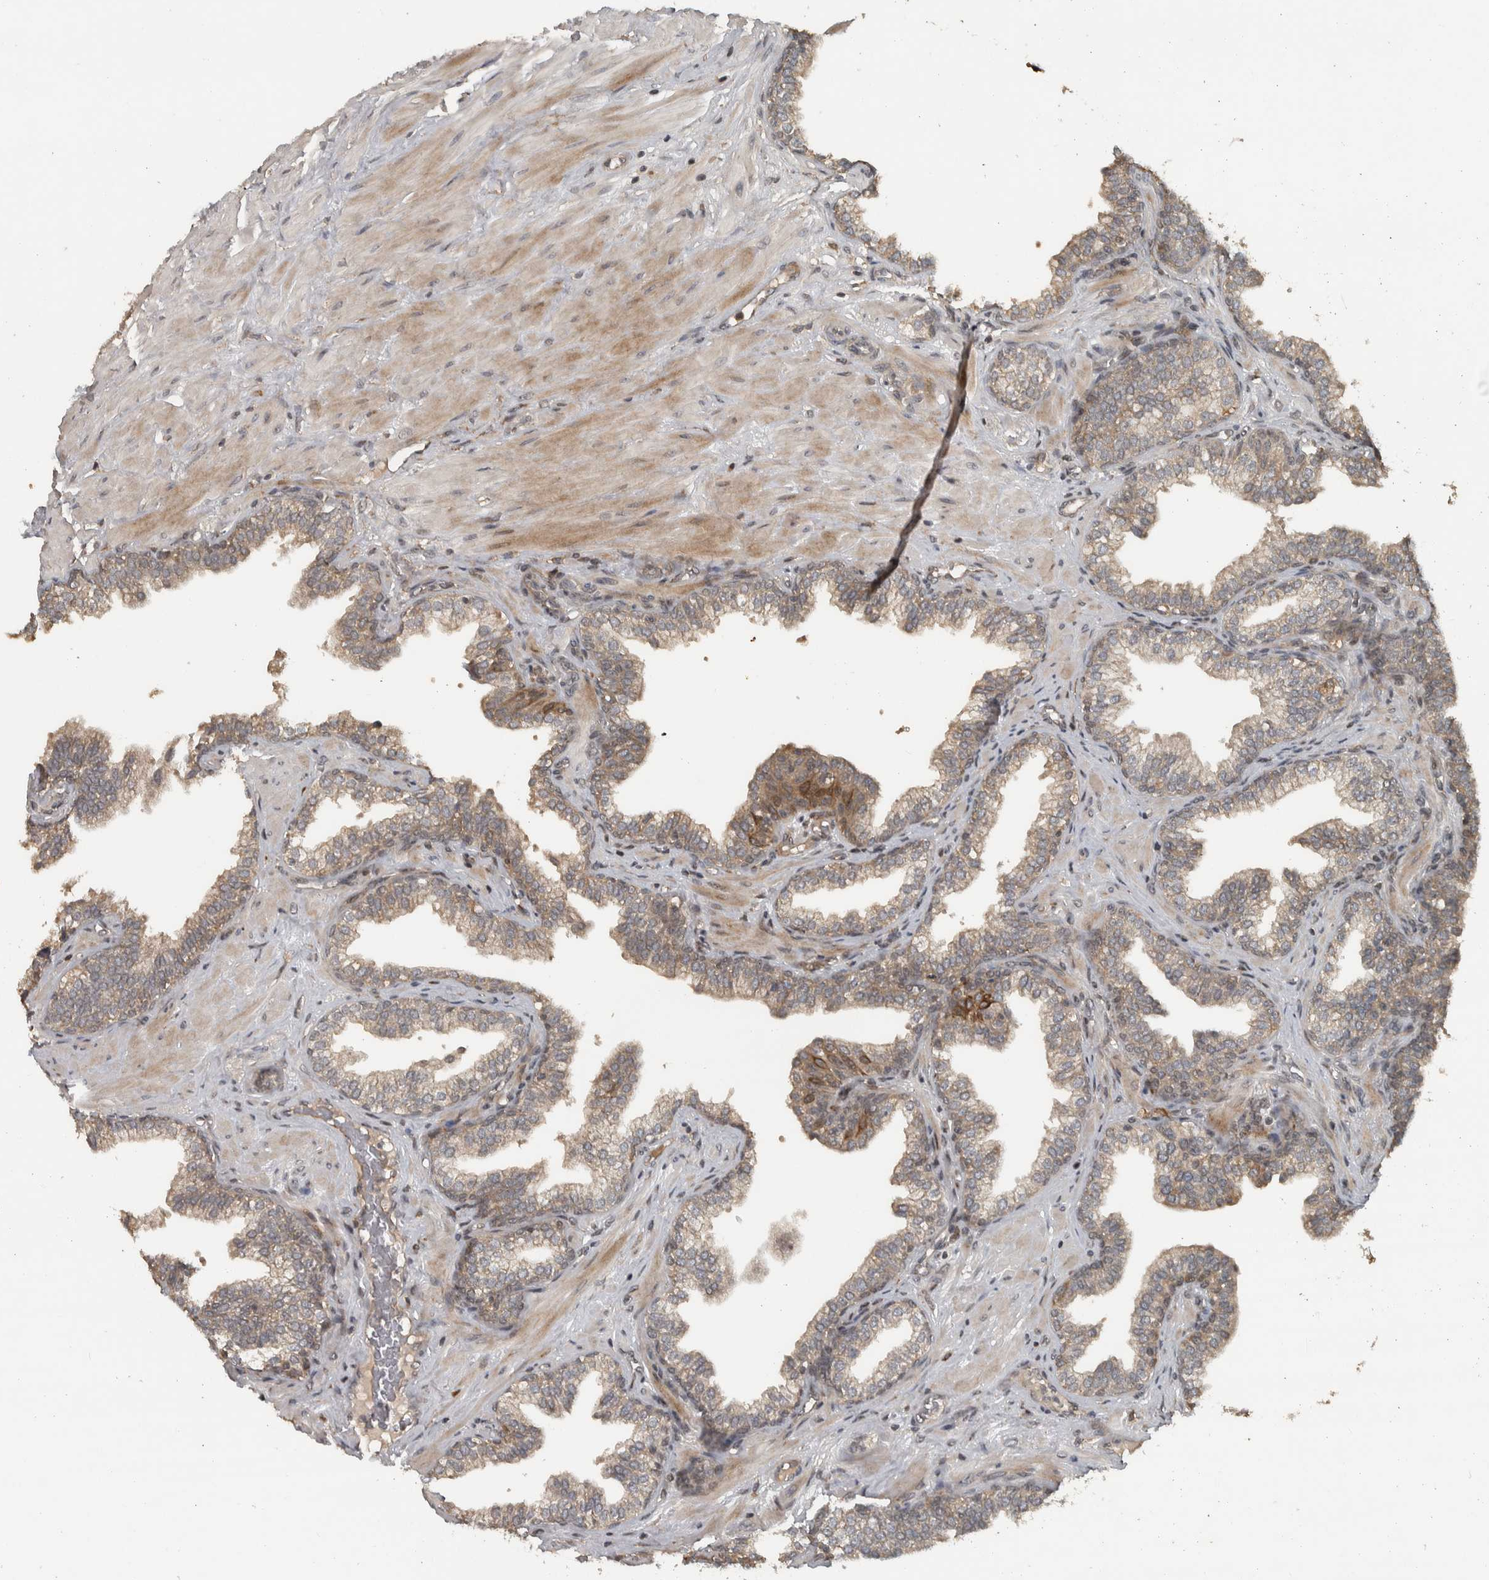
{"staining": {"intensity": "weak", "quantity": "25%-75%", "location": "cytoplasmic/membranous"}, "tissue": "prostate cancer", "cell_type": "Tumor cells", "image_type": "cancer", "snomed": [{"axis": "morphology", "description": "Adenocarcinoma, High grade"}, {"axis": "topography", "description": "Prostate"}], "caption": "Protein staining exhibits weak cytoplasmic/membranous staining in about 25%-75% of tumor cells in high-grade adenocarcinoma (prostate).", "gene": "ERAL1", "patient": {"sex": "male", "age": 52}}